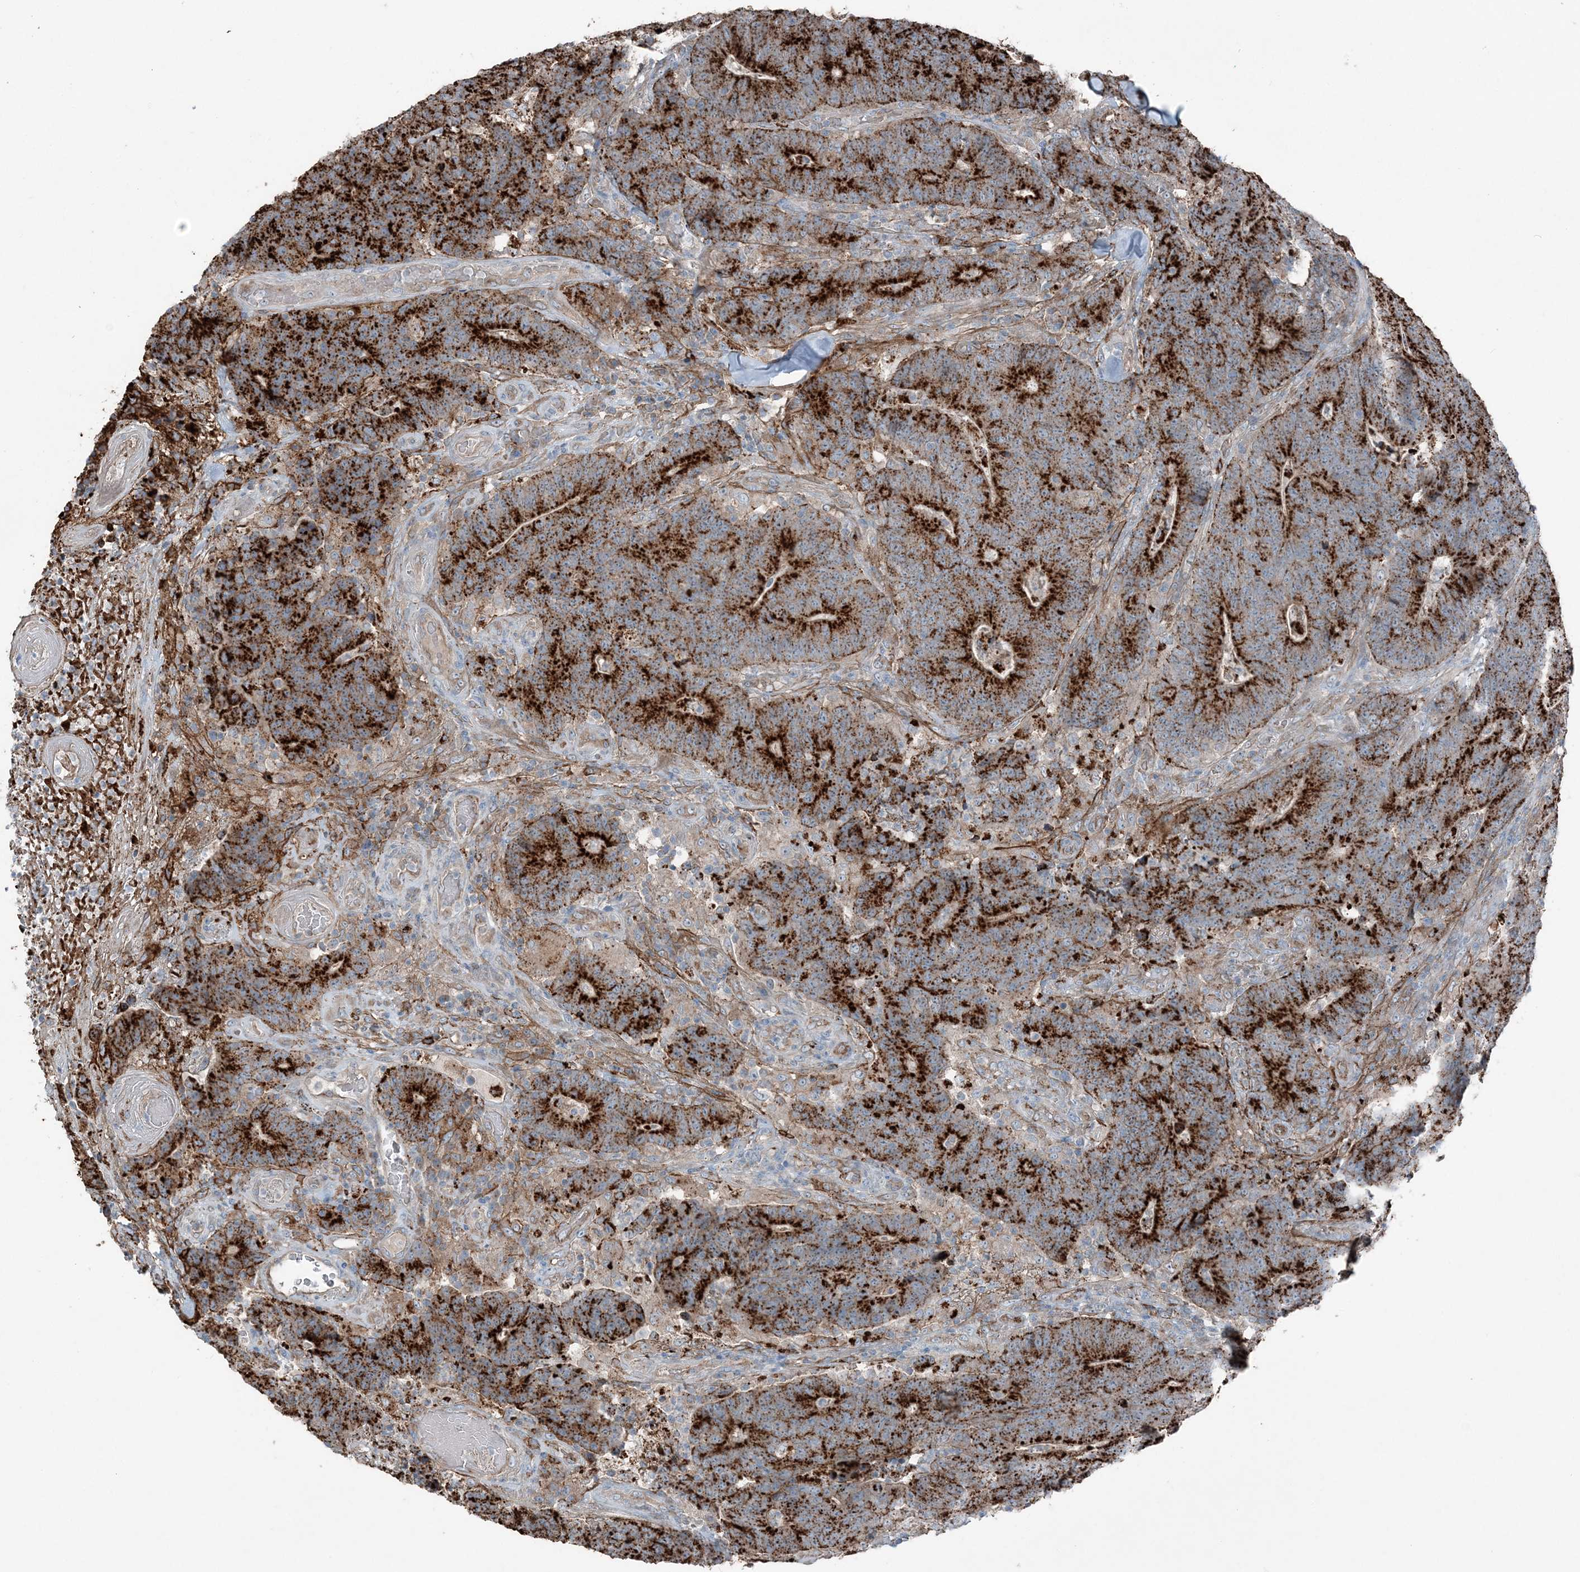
{"staining": {"intensity": "strong", "quantity": ">75%", "location": "cytoplasmic/membranous"}, "tissue": "colorectal cancer", "cell_type": "Tumor cells", "image_type": "cancer", "snomed": [{"axis": "morphology", "description": "Normal tissue, NOS"}, {"axis": "morphology", "description": "Adenocarcinoma, NOS"}, {"axis": "topography", "description": "Colon"}], "caption": "Immunohistochemical staining of human colorectal cancer demonstrates high levels of strong cytoplasmic/membranous positivity in approximately >75% of tumor cells.", "gene": "KY", "patient": {"sex": "female", "age": 75}}